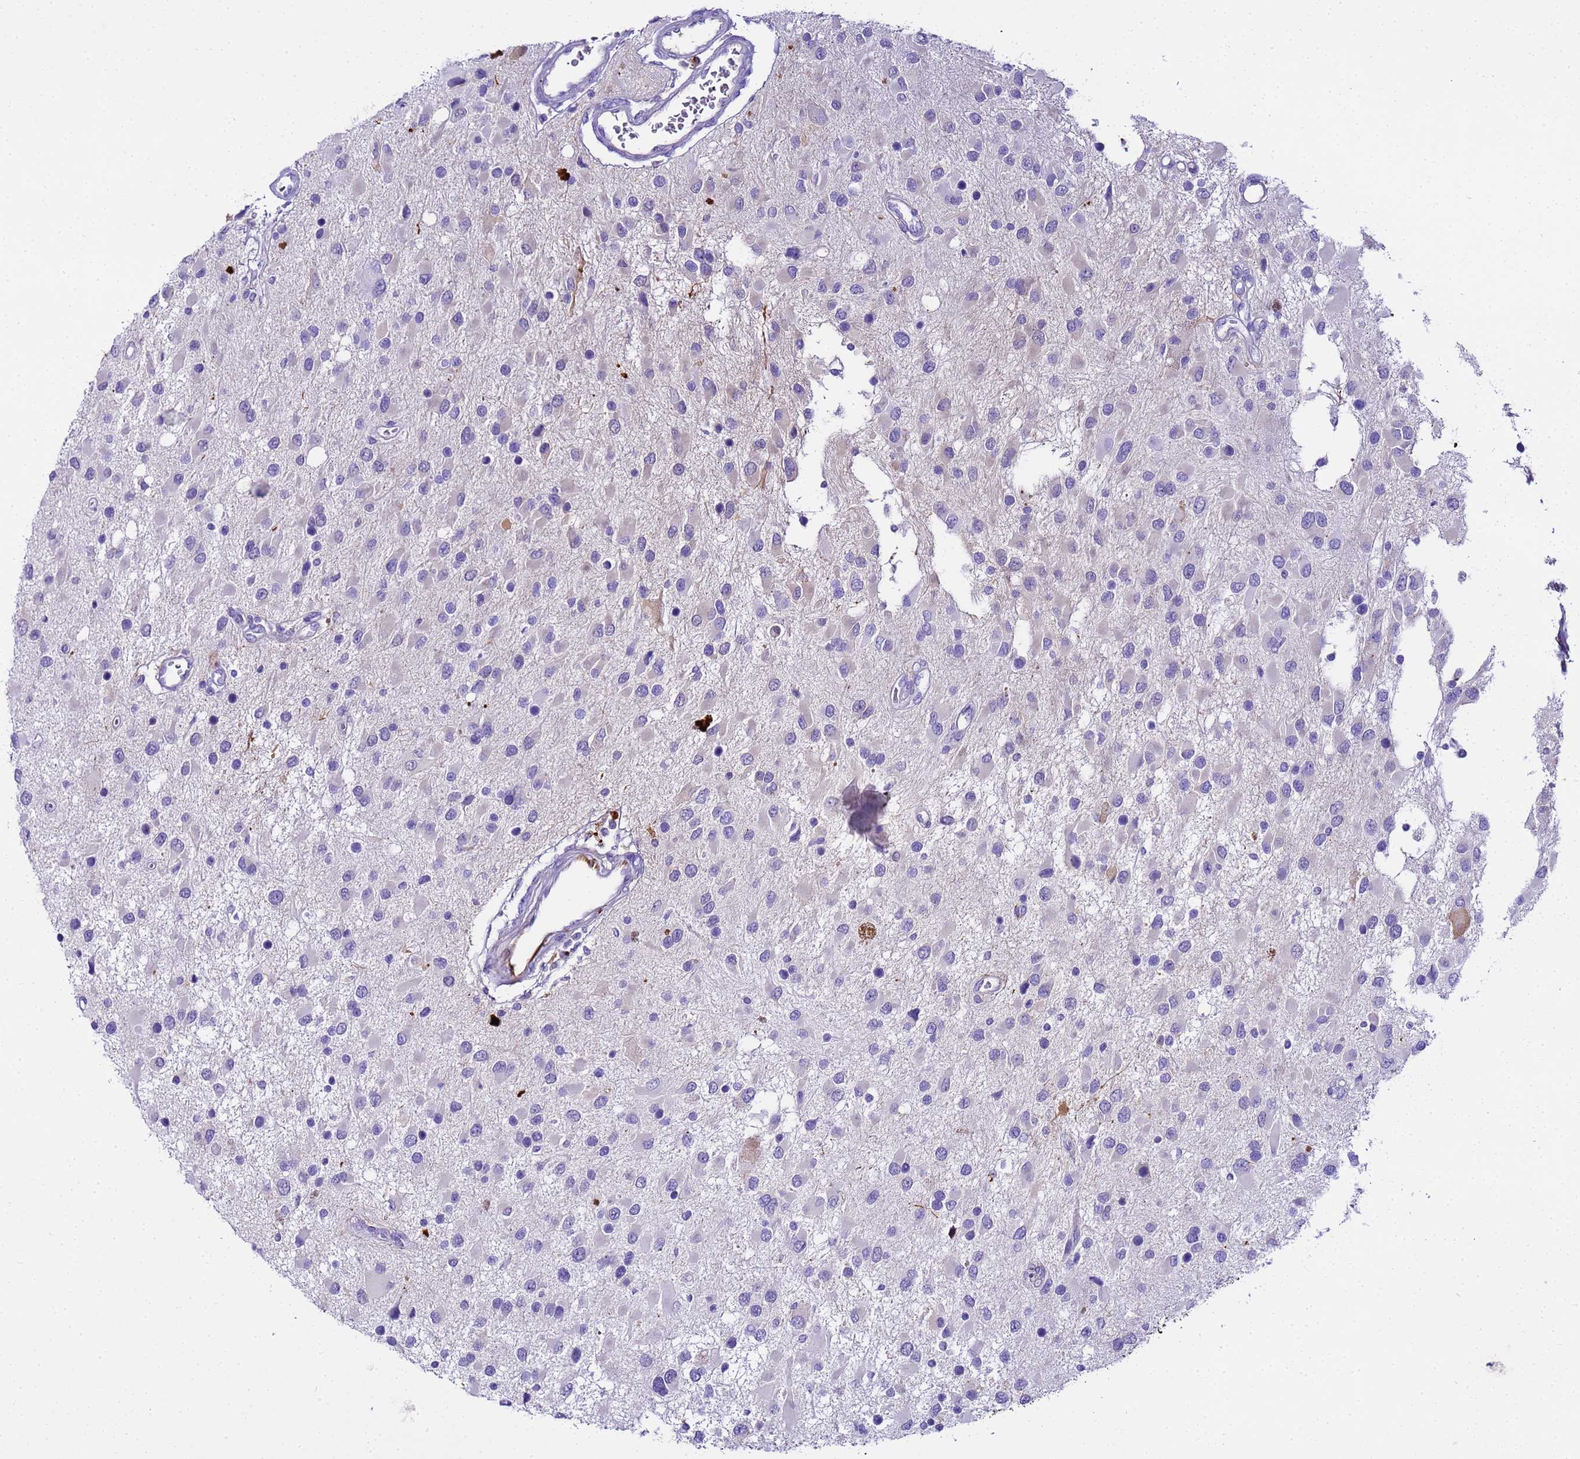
{"staining": {"intensity": "negative", "quantity": "none", "location": "none"}, "tissue": "glioma", "cell_type": "Tumor cells", "image_type": "cancer", "snomed": [{"axis": "morphology", "description": "Glioma, malignant, High grade"}, {"axis": "topography", "description": "Brain"}], "caption": "Micrograph shows no protein expression in tumor cells of malignant high-grade glioma tissue.", "gene": "CFHR2", "patient": {"sex": "male", "age": 53}}